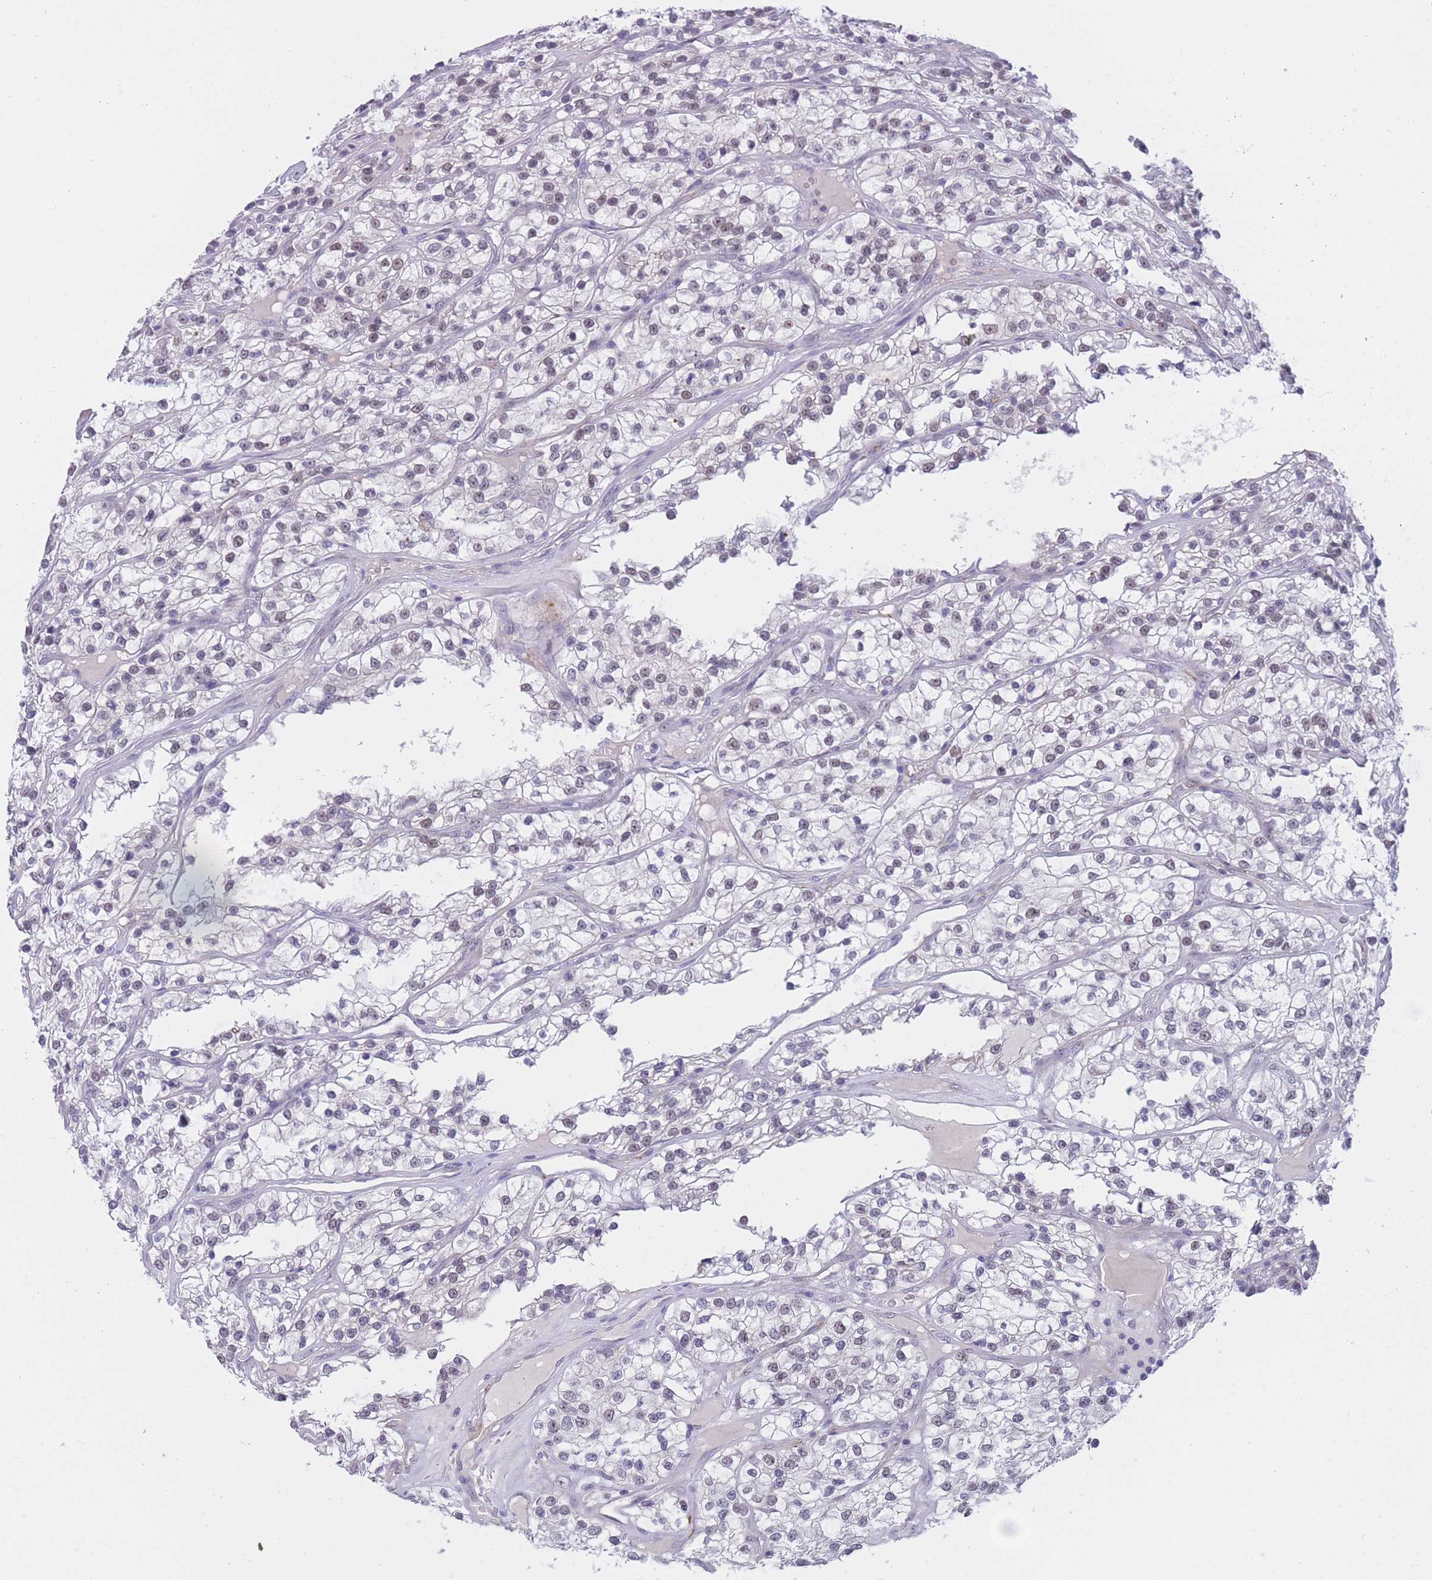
{"staining": {"intensity": "negative", "quantity": "none", "location": "none"}, "tissue": "renal cancer", "cell_type": "Tumor cells", "image_type": "cancer", "snomed": [{"axis": "morphology", "description": "Adenocarcinoma, NOS"}, {"axis": "topography", "description": "Kidney"}], "caption": "Immunohistochemistry photomicrograph of renal adenocarcinoma stained for a protein (brown), which reveals no staining in tumor cells. The staining is performed using DAB brown chromogen with nuclei counter-stained in using hematoxylin.", "gene": "BOP1", "patient": {"sex": "female", "age": 57}}